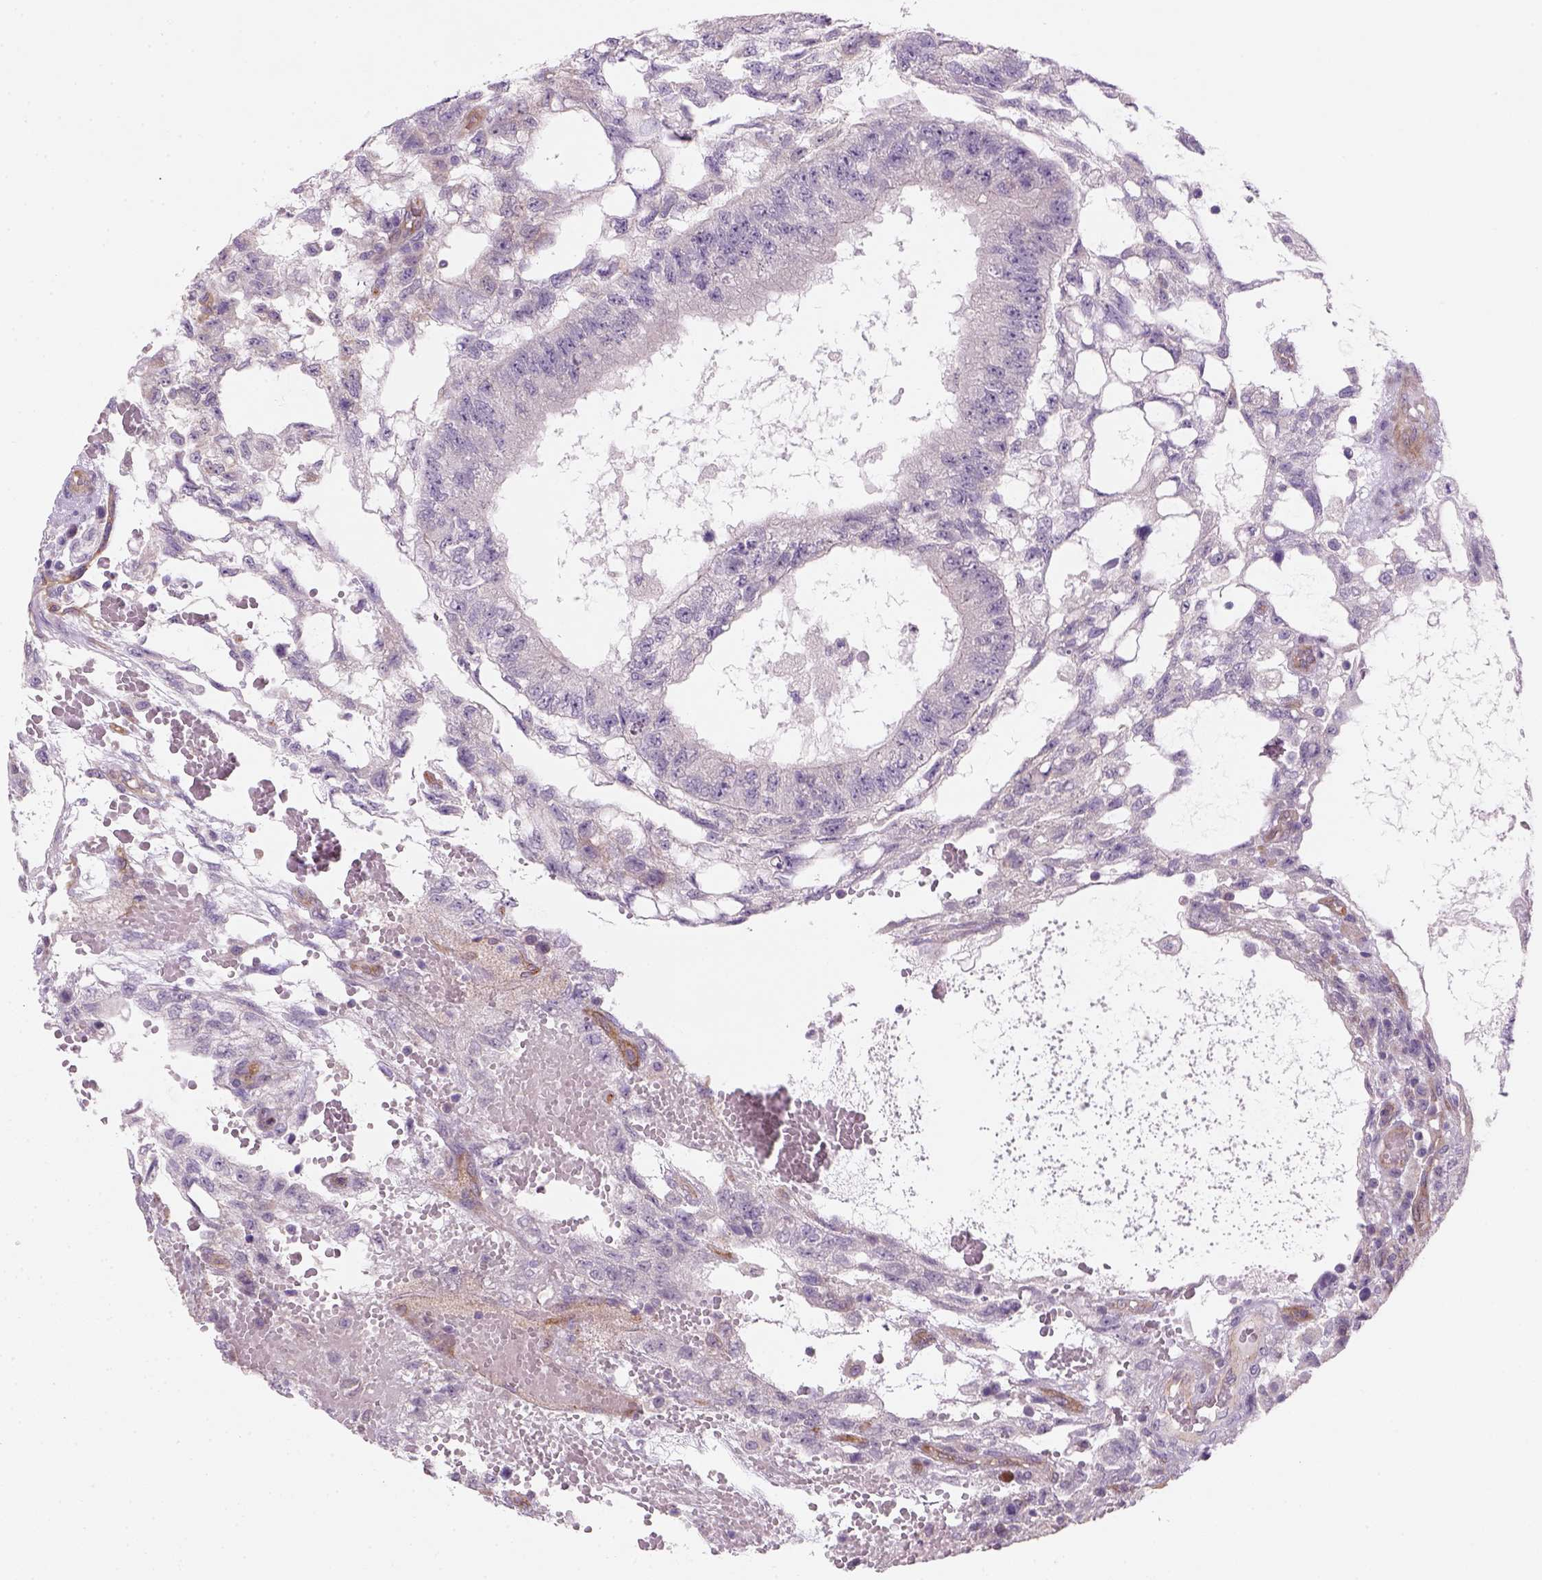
{"staining": {"intensity": "negative", "quantity": "none", "location": "none"}, "tissue": "testis cancer", "cell_type": "Tumor cells", "image_type": "cancer", "snomed": [{"axis": "morphology", "description": "Carcinoma, Embryonal, NOS"}, {"axis": "topography", "description": "Testis"}], "caption": "The photomicrograph demonstrates no significant positivity in tumor cells of embryonal carcinoma (testis).", "gene": "VSTM5", "patient": {"sex": "male", "age": 32}}